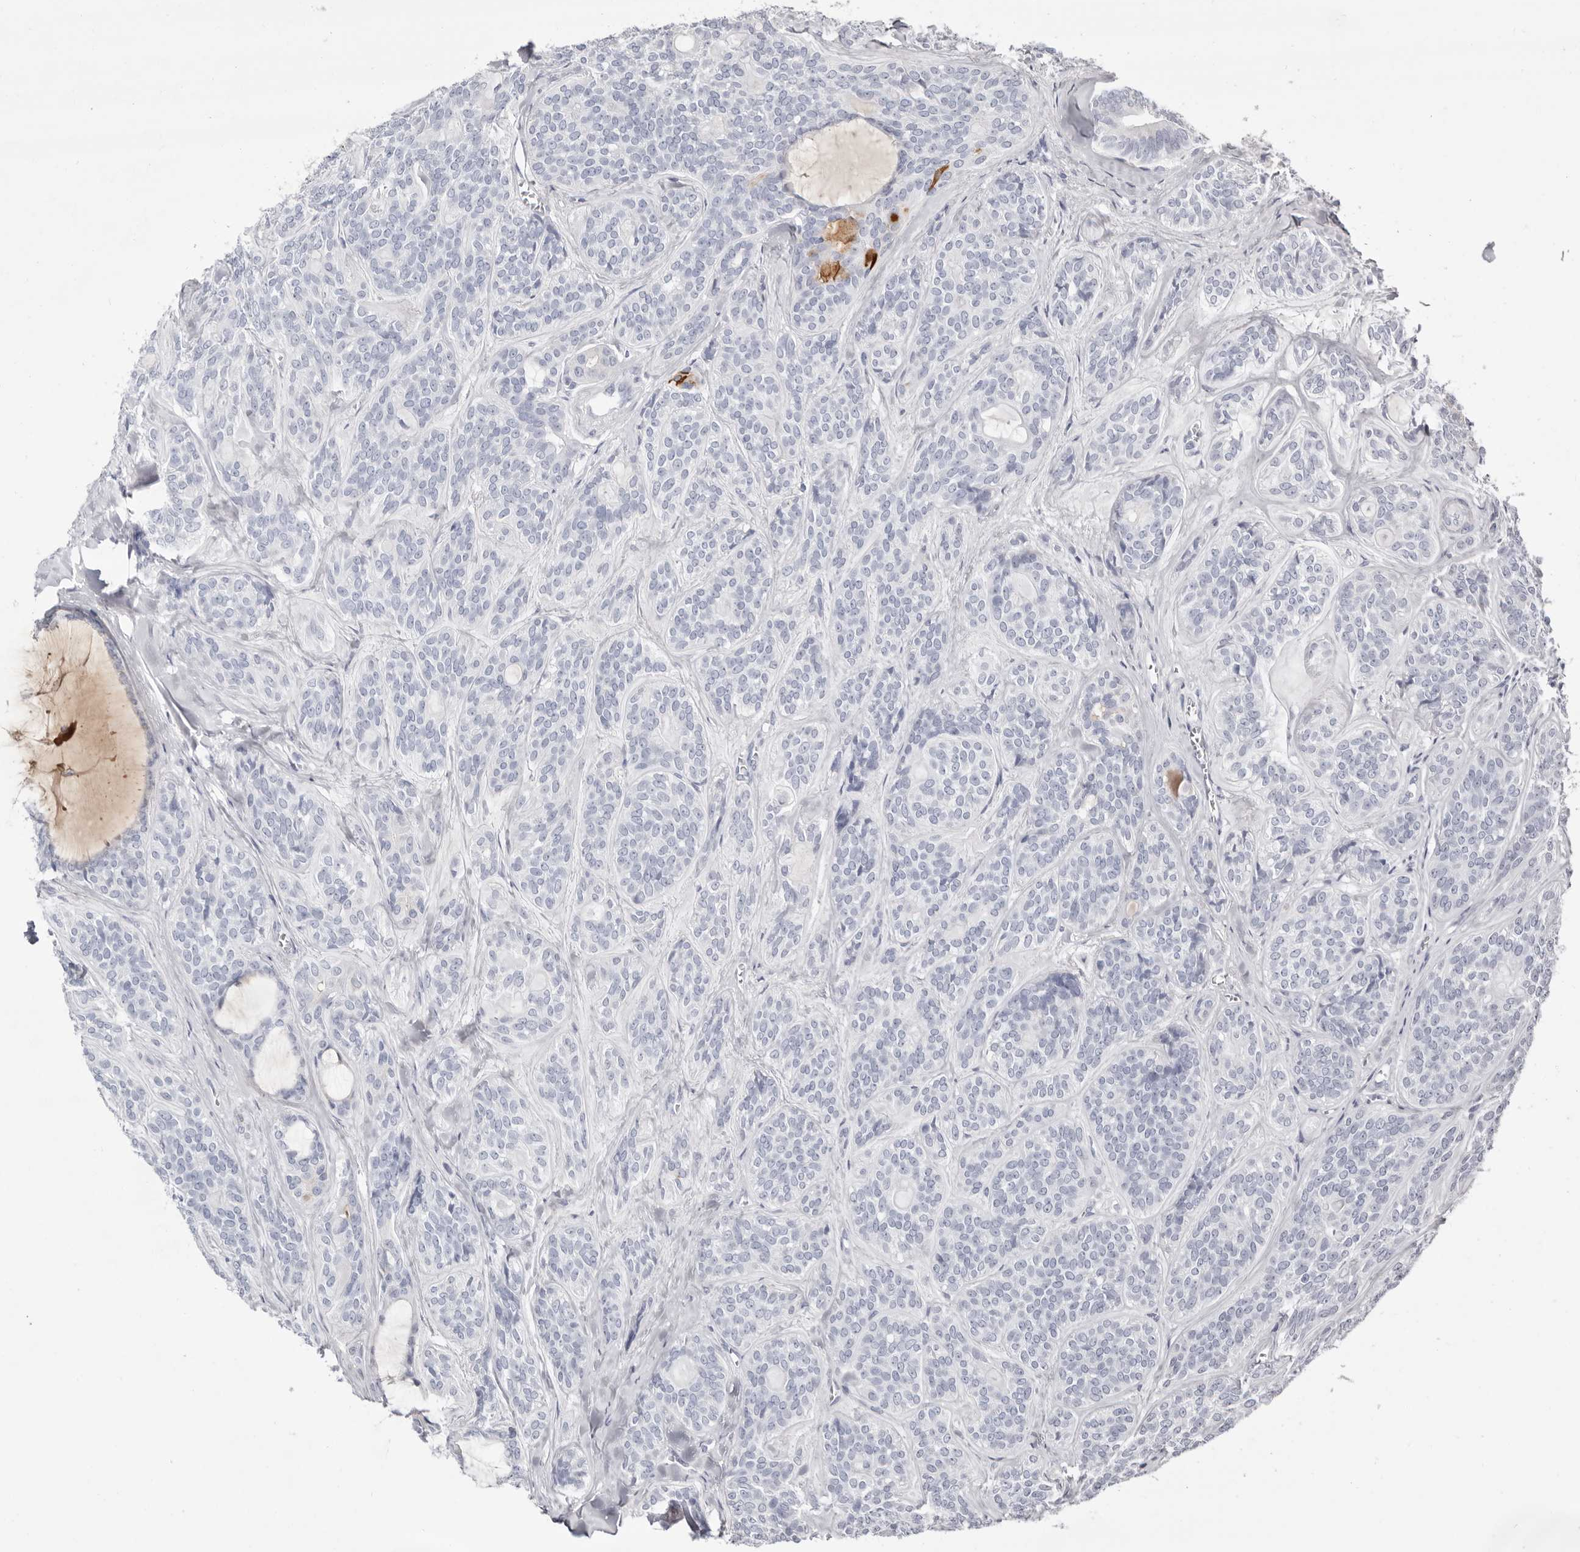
{"staining": {"intensity": "negative", "quantity": "none", "location": "none"}, "tissue": "head and neck cancer", "cell_type": "Tumor cells", "image_type": "cancer", "snomed": [{"axis": "morphology", "description": "Adenocarcinoma, NOS"}, {"axis": "topography", "description": "Head-Neck"}], "caption": "Immunohistochemistry (IHC) micrograph of human adenocarcinoma (head and neck) stained for a protein (brown), which shows no staining in tumor cells. Nuclei are stained in blue.", "gene": "LPO", "patient": {"sex": "male", "age": 66}}